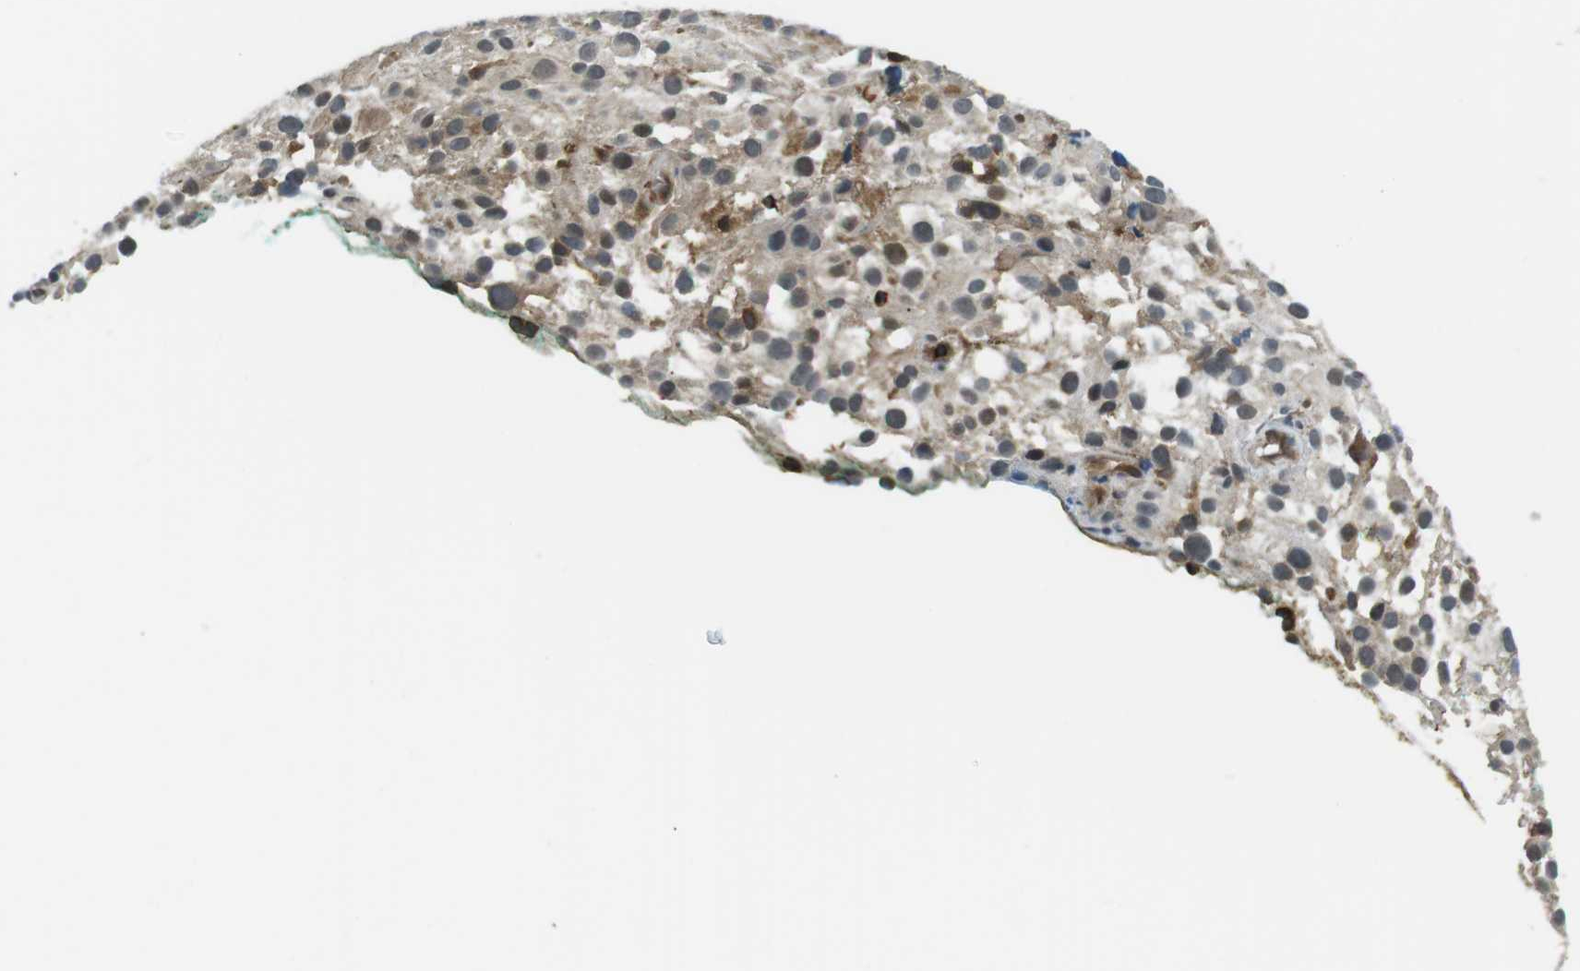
{"staining": {"intensity": "weak", "quantity": "<25%", "location": "cytoplasmic/membranous,nuclear"}, "tissue": "melanoma", "cell_type": "Tumor cells", "image_type": "cancer", "snomed": [{"axis": "morphology", "description": "Necrosis, NOS"}, {"axis": "morphology", "description": "Malignant melanoma, NOS"}, {"axis": "topography", "description": "Skin"}], "caption": "IHC of human malignant melanoma reveals no positivity in tumor cells. (IHC, brightfield microscopy, high magnification).", "gene": "STK10", "patient": {"sex": "female", "age": 87}}